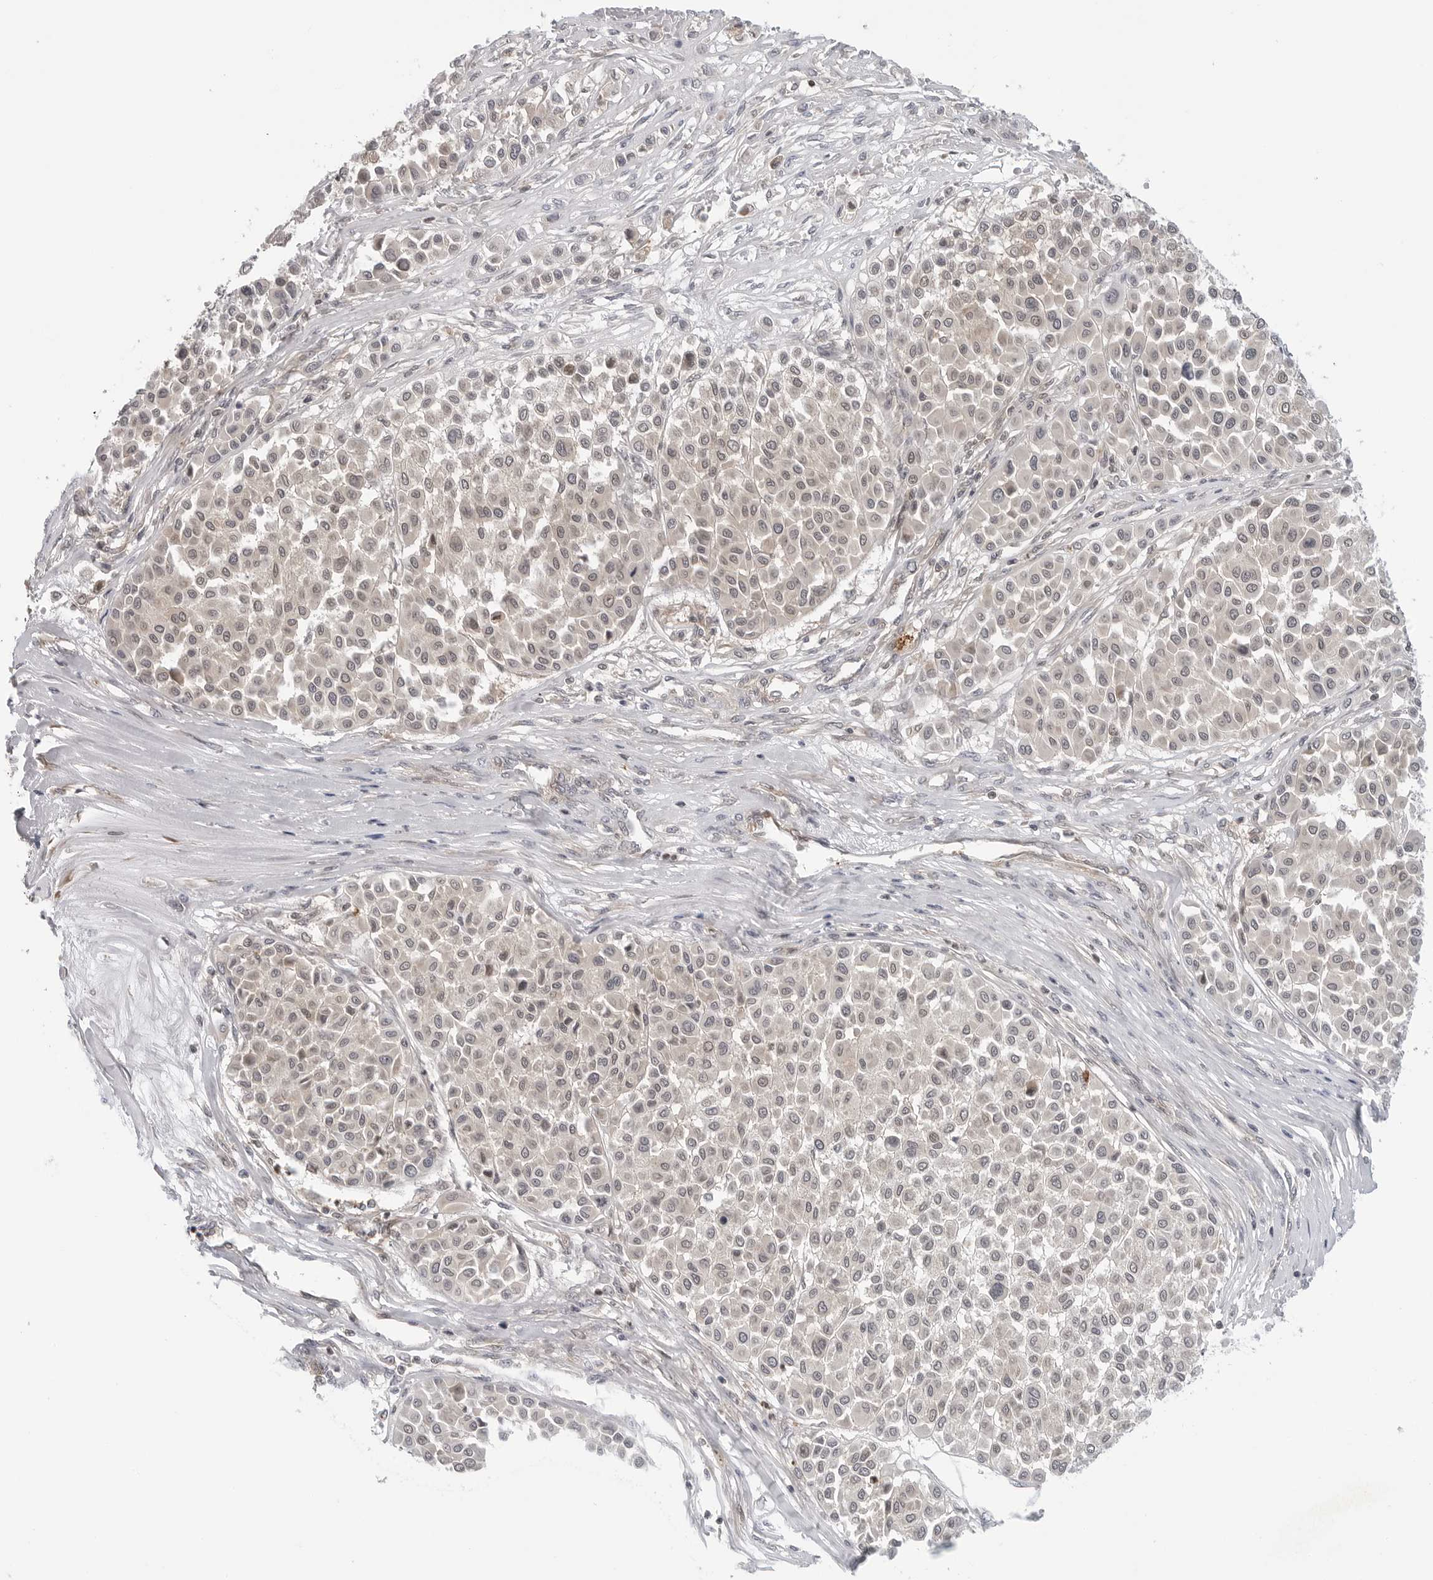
{"staining": {"intensity": "negative", "quantity": "none", "location": "none"}, "tissue": "melanoma", "cell_type": "Tumor cells", "image_type": "cancer", "snomed": [{"axis": "morphology", "description": "Malignant melanoma, Metastatic site"}, {"axis": "topography", "description": "Soft tissue"}], "caption": "High magnification brightfield microscopy of malignant melanoma (metastatic site) stained with DAB (3,3'-diaminobenzidine) (brown) and counterstained with hematoxylin (blue): tumor cells show no significant positivity.", "gene": "STXBP3", "patient": {"sex": "male", "age": 41}}